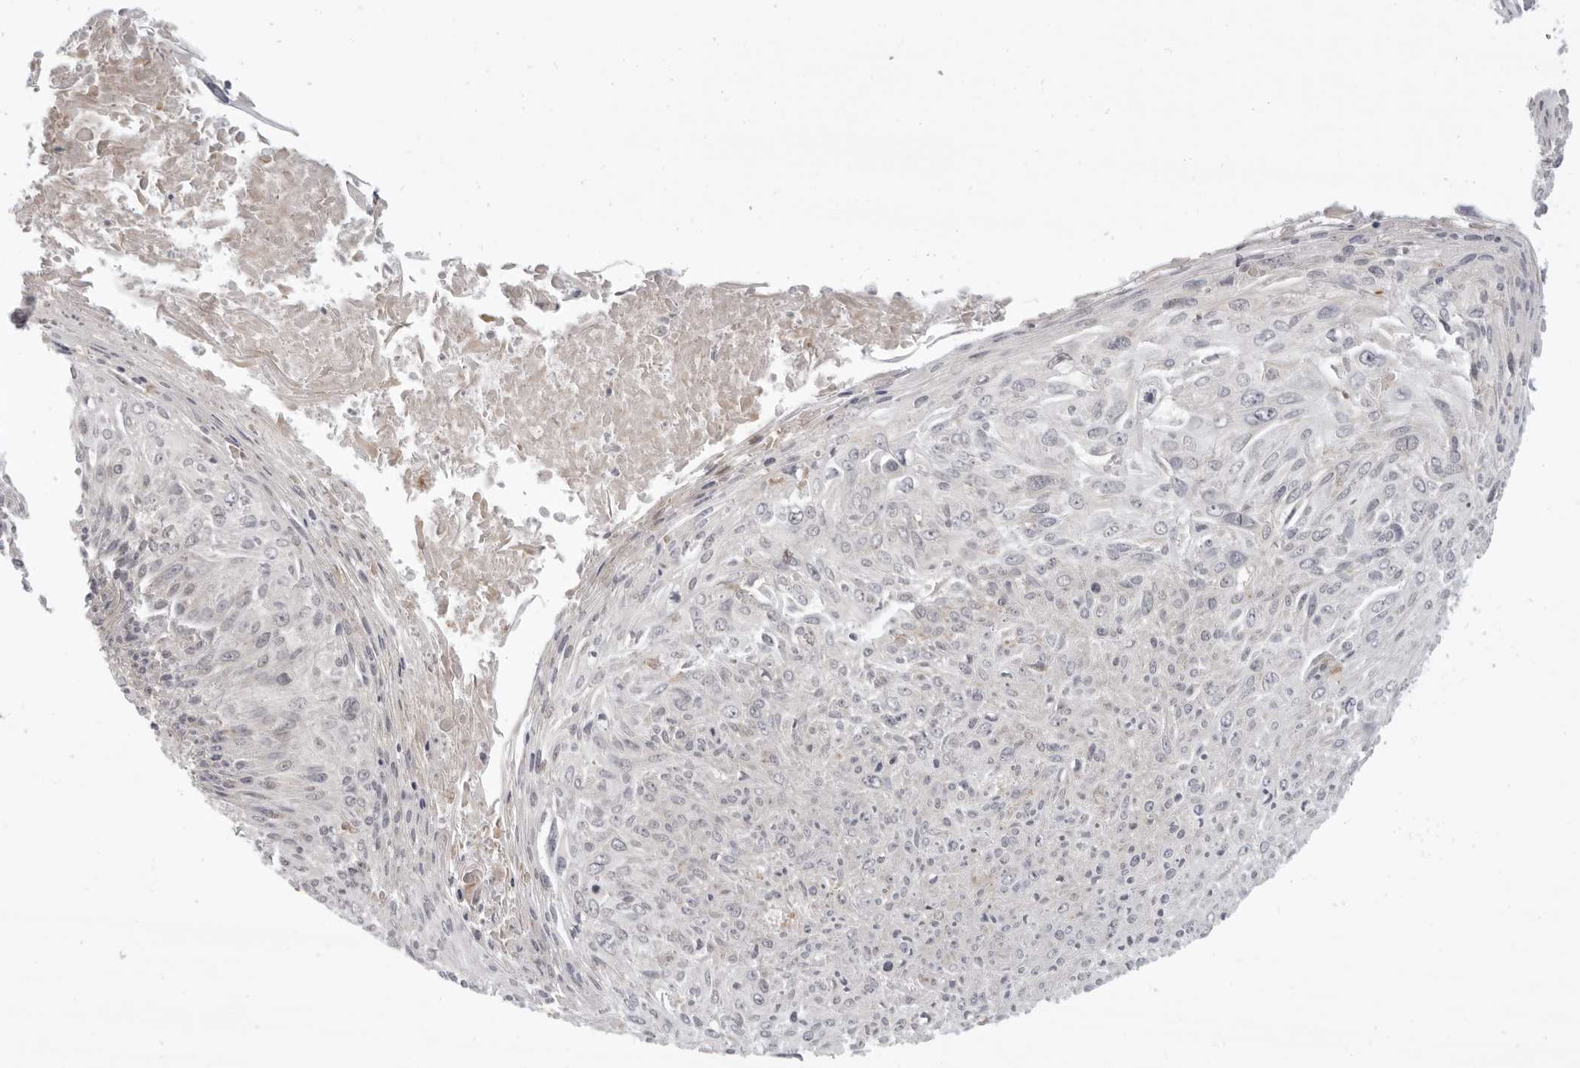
{"staining": {"intensity": "negative", "quantity": "none", "location": "none"}, "tissue": "cervical cancer", "cell_type": "Tumor cells", "image_type": "cancer", "snomed": [{"axis": "morphology", "description": "Squamous cell carcinoma, NOS"}, {"axis": "topography", "description": "Cervix"}], "caption": "Protein analysis of cervical cancer shows no significant positivity in tumor cells.", "gene": "PRRC2A", "patient": {"sex": "female", "age": 51}}